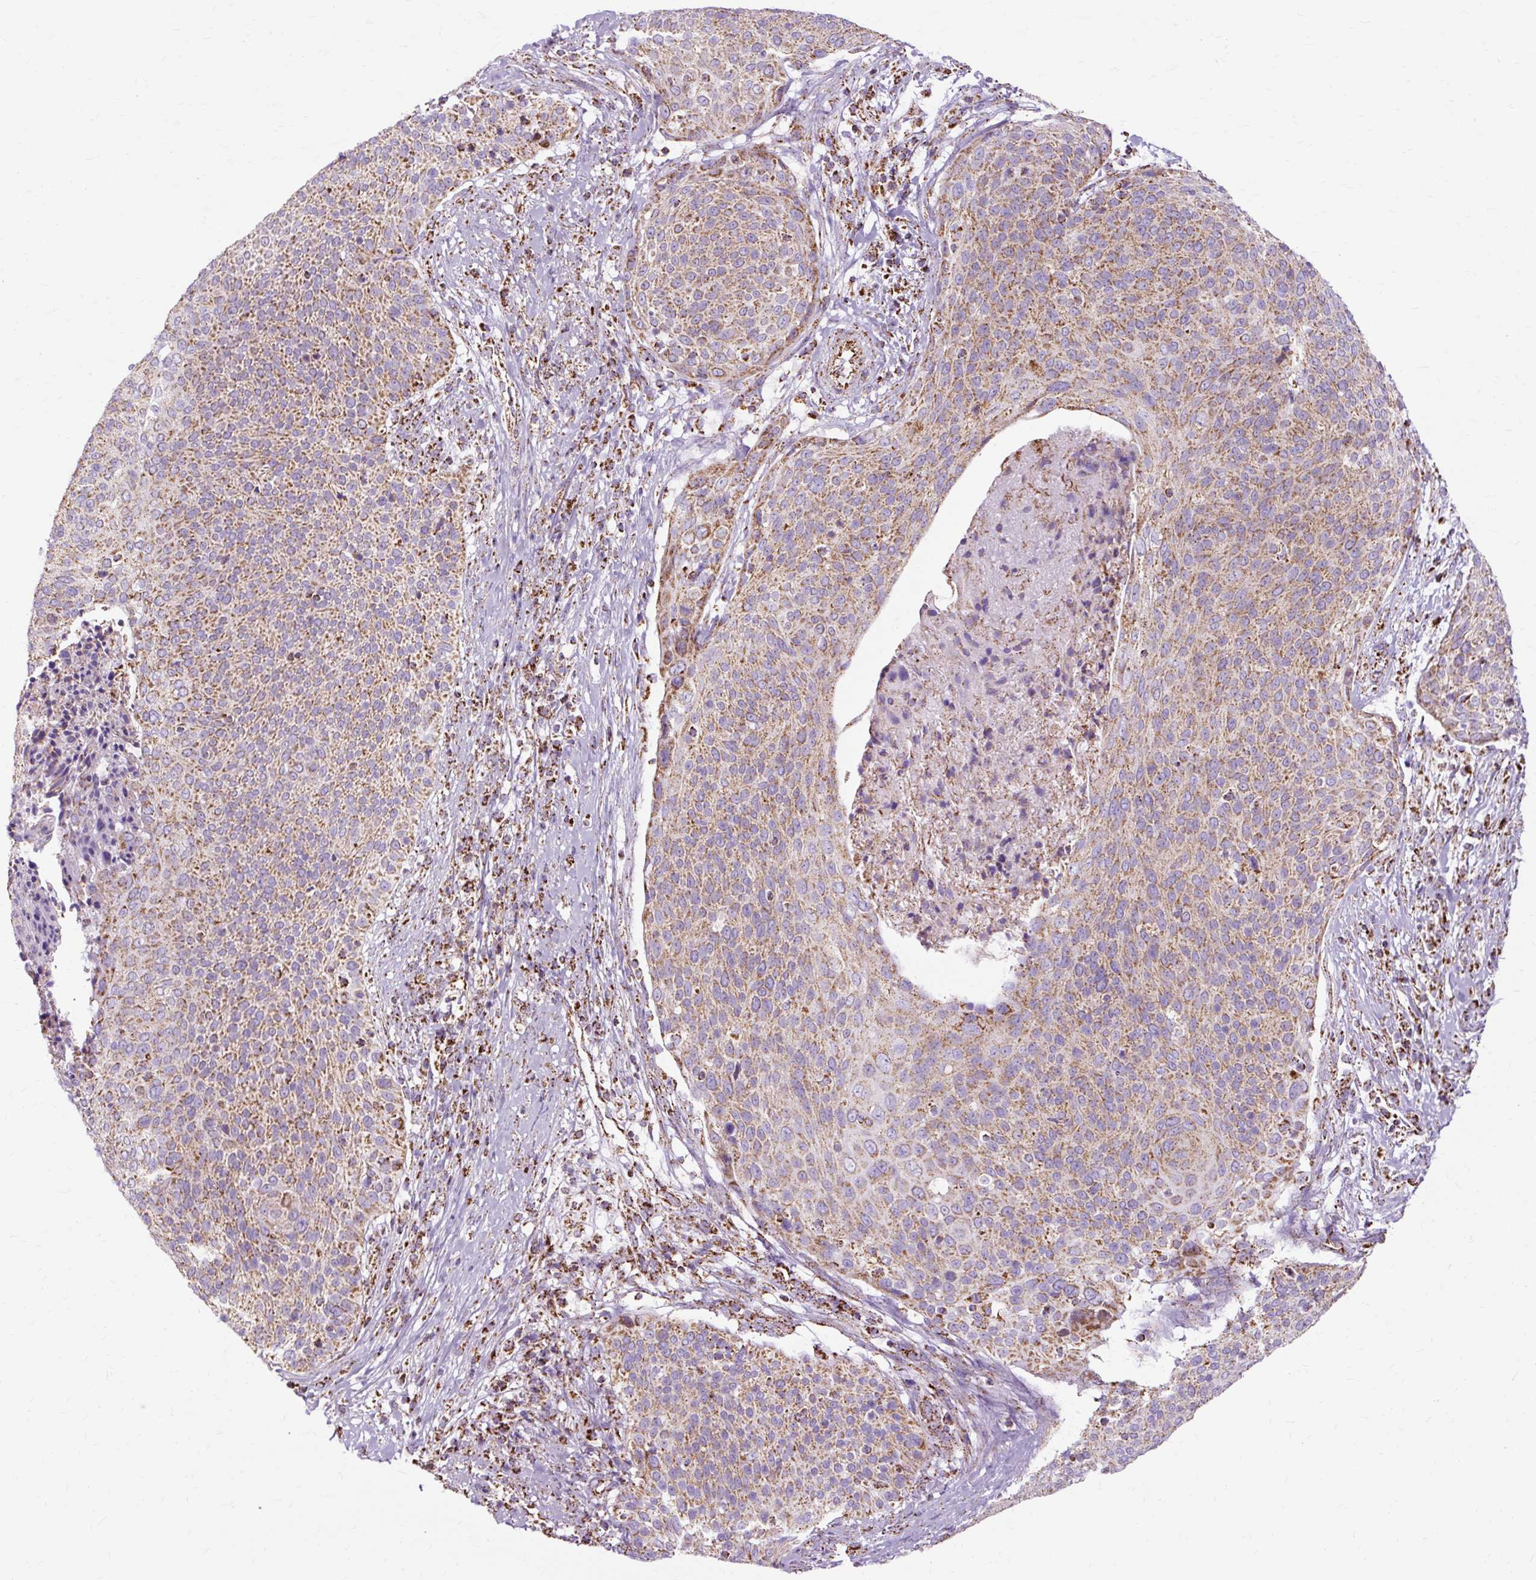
{"staining": {"intensity": "moderate", "quantity": ">75%", "location": "cytoplasmic/membranous"}, "tissue": "cervical cancer", "cell_type": "Tumor cells", "image_type": "cancer", "snomed": [{"axis": "morphology", "description": "Squamous cell carcinoma, NOS"}, {"axis": "topography", "description": "Cervix"}], "caption": "A histopathology image of human cervical cancer stained for a protein reveals moderate cytoplasmic/membranous brown staining in tumor cells.", "gene": "DLAT", "patient": {"sex": "female", "age": 31}}